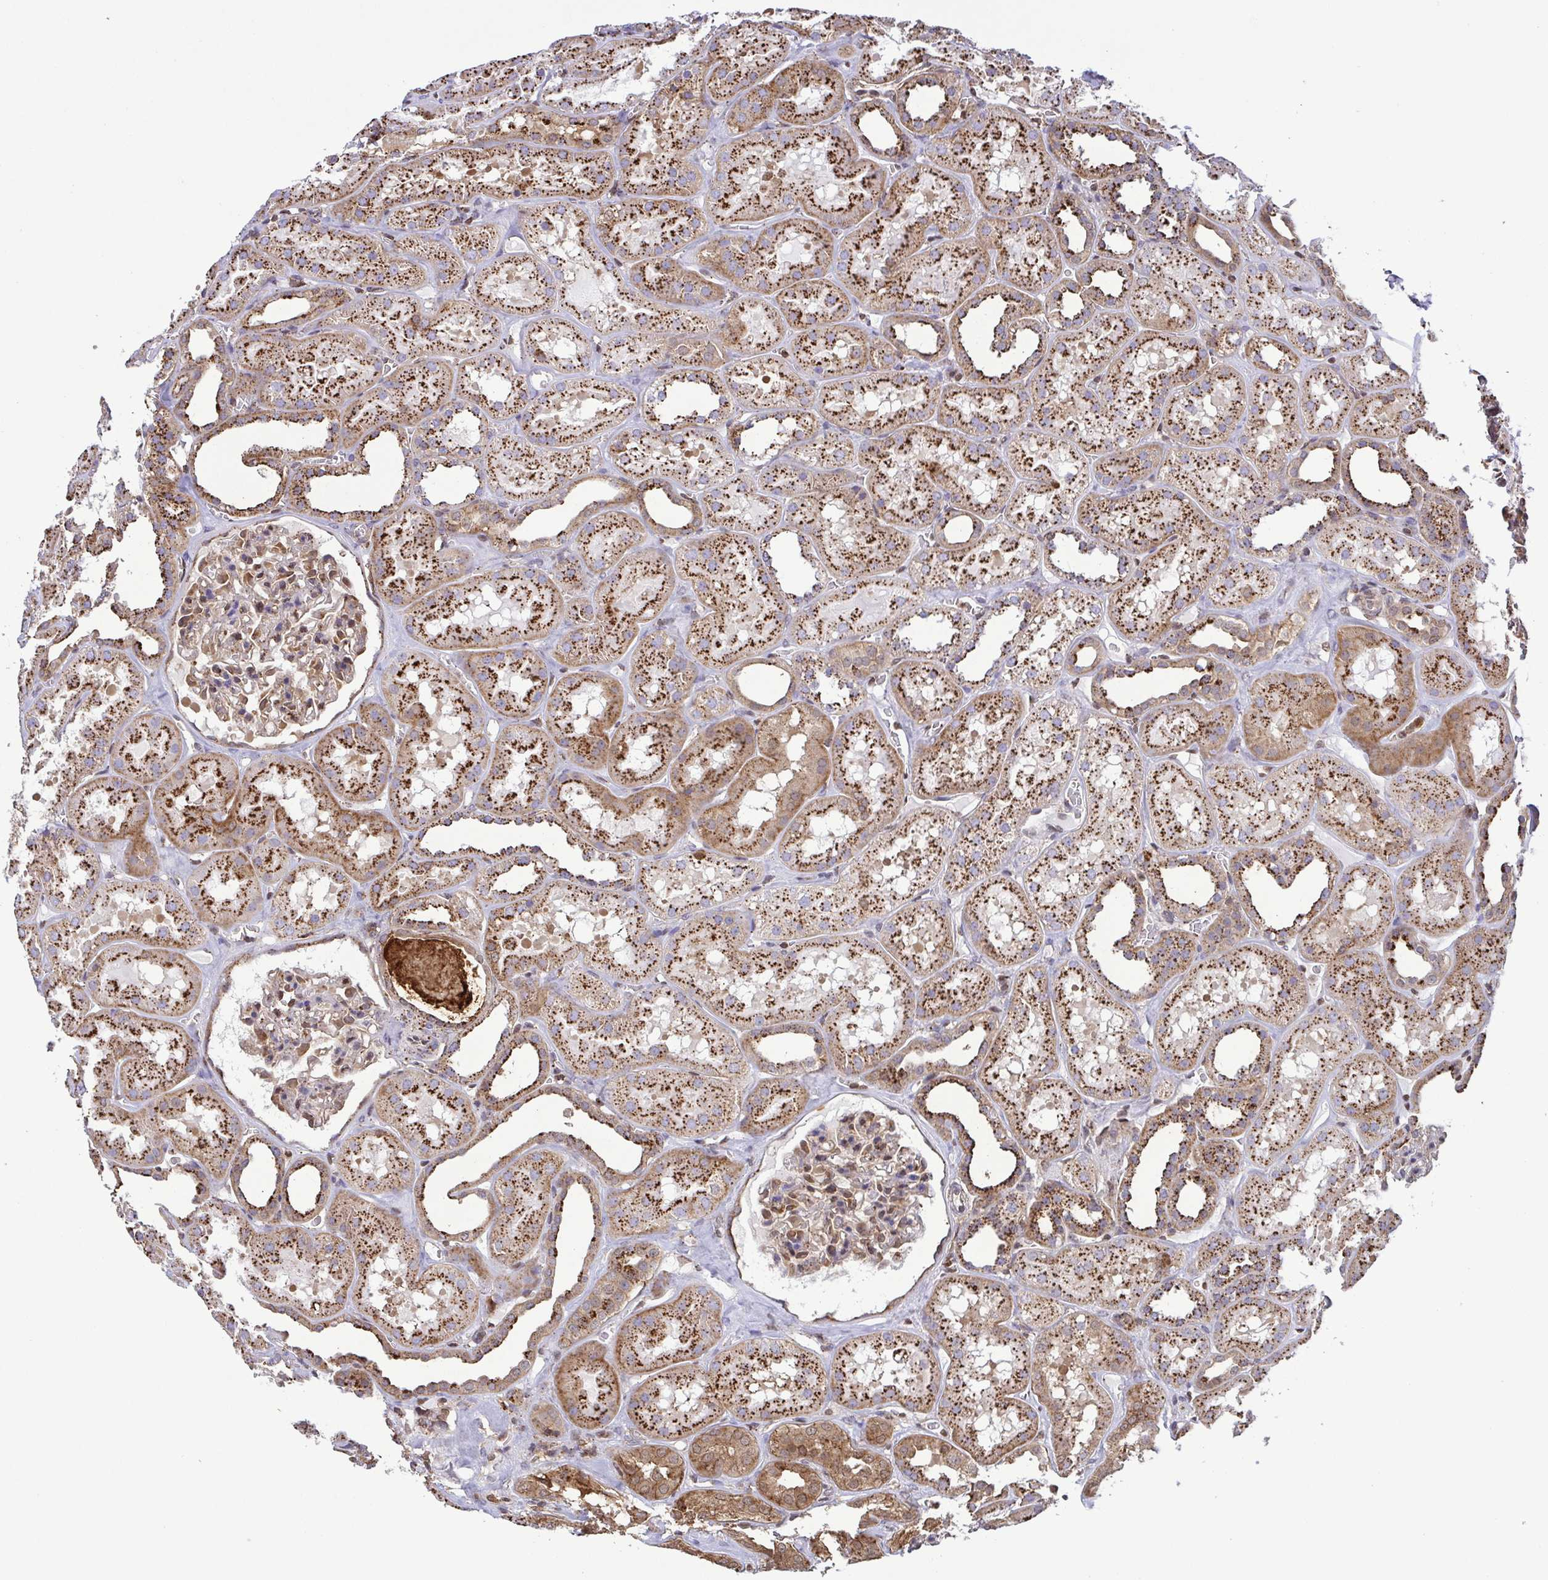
{"staining": {"intensity": "moderate", "quantity": "25%-75%", "location": "cytoplasmic/membranous"}, "tissue": "kidney", "cell_type": "Cells in glomeruli", "image_type": "normal", "snomed": [{"axis": "morphology", "description": "Normal tissue, NOS"}, {"axis": "topography", "description": "Kidney"}], "caption": "Kidney stained for a protein reveals moderate cytoplasmic/membranous positivity in cells in glomeruli. (IHC, brightfield microscopy, high magnification).", "gene": "CHMP1B", "patient": {"sex": "female", "age": 41}}